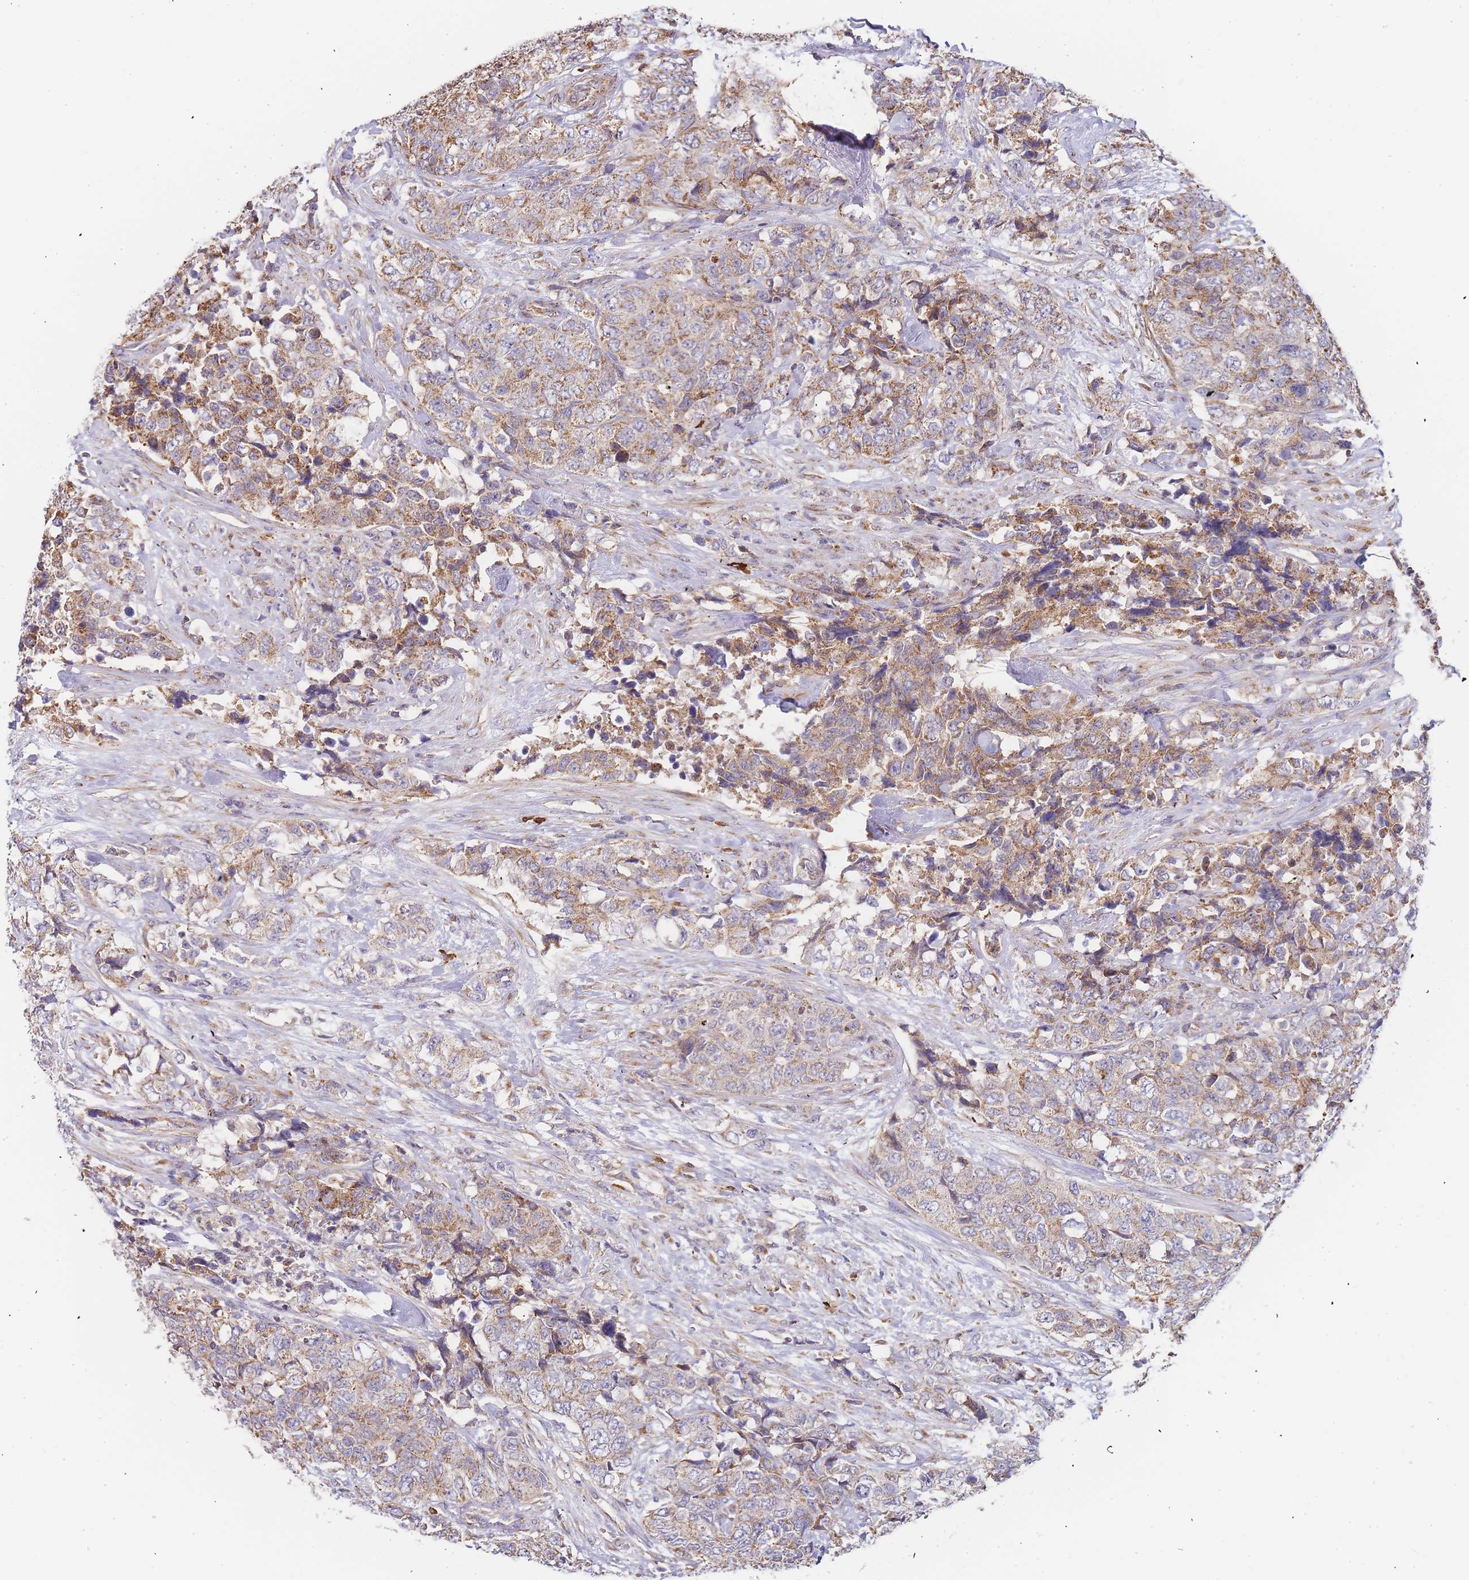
{"staining": {"intensity": "moderate", "quantity": ">75%", "location": "cytoplasmic/membranous"}, "tissue": "urothelial cancer", "cell_type": "Tumor cells", "image_type": "cancer", "snomed": [{"axis": "morphology", "description": "Urothelial carcinoma, High grade"}, {"axis": "topography", "description": "Urinary bladder"}], "caption": "Urothelial cancer stained for a protein shows moderate cytoplasmic/membranous positivity in tumor cells. (DAB (3,3'-diaminobenzidine) IHC with brightfield microscopy, high magnification).", "gene": "ADCY9", "patient": {"sex": "female", "age": 78}}